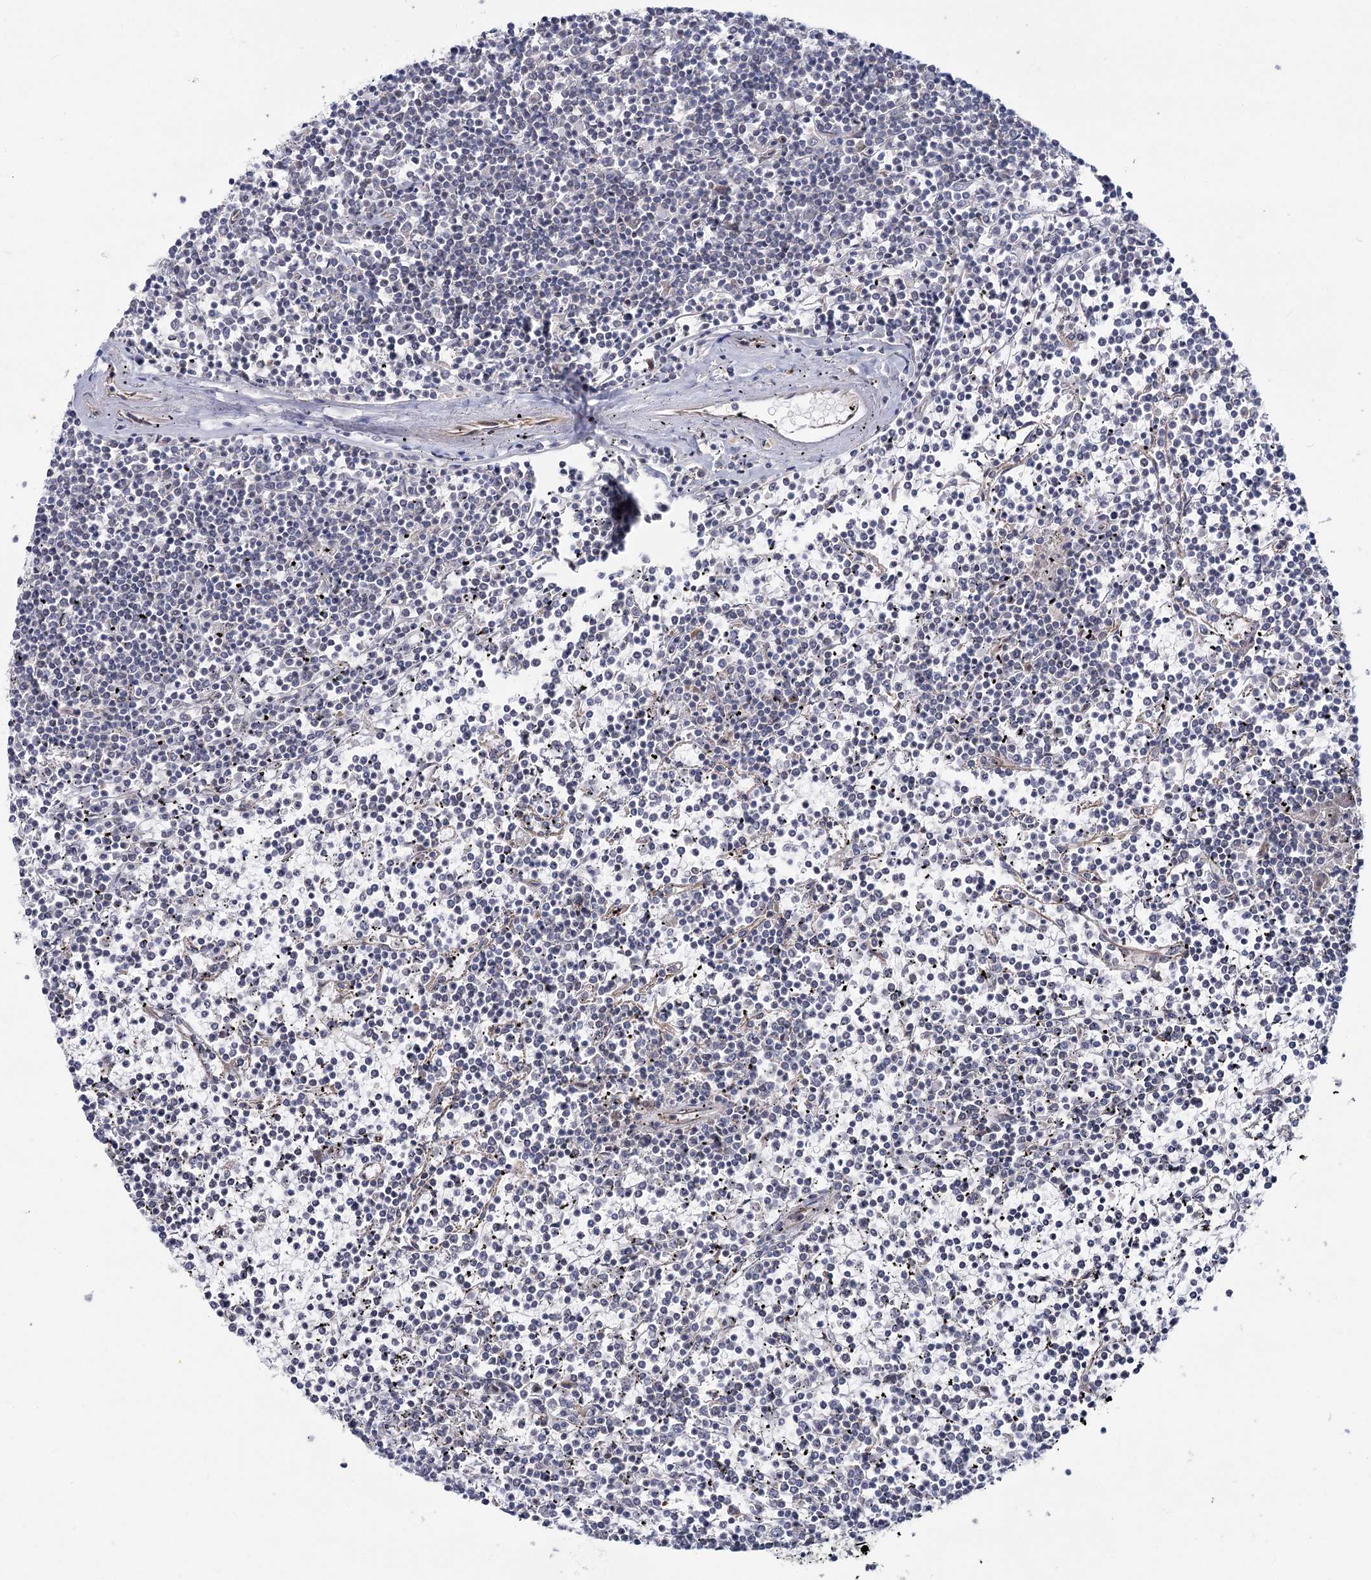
{"staining": {"intensity": "negative", "quantity": "none", "location": "none"}, "tissue": "lymphoma", "cell_type": "Tumor cells", "image_type": "cancer", "snomed": [{"axis": "morphology", "description": "Malignant lymphoma, non-Hodgkin's type, Low grade"}, {"axis": "topography", "description": "Spleen"}], "caption": "A micrograph of human malignant lymphoma, non-Hodgkin's type (low-grade) is negative for staining in tumor cells. (DAB (3,3'-diaminobenzidine) immunohistochemistry, high magnification).", "gene": "TBC1D9B", "patient": {"sex": "female", "age": 19}}